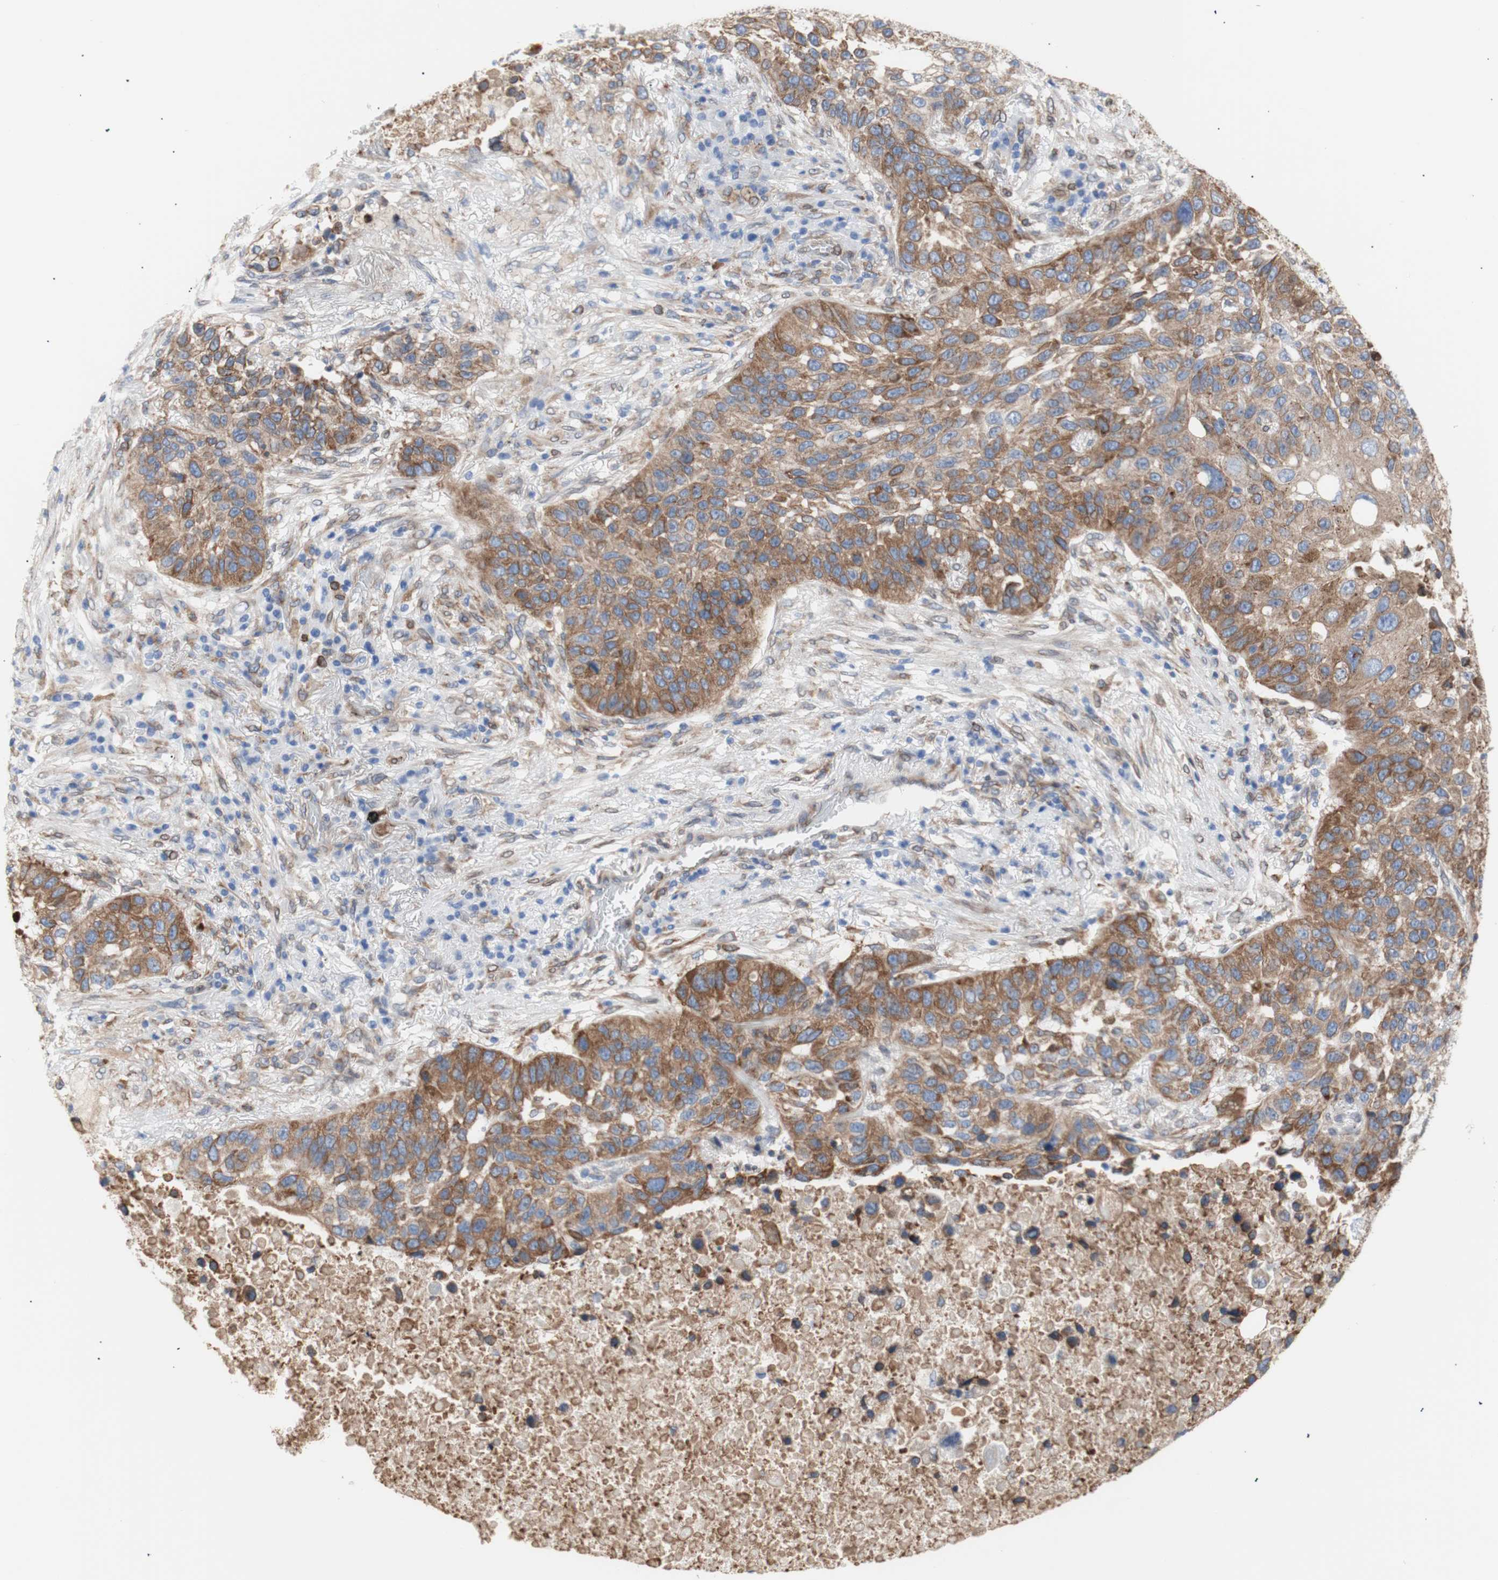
{"staining": {"intensity": "moderate", "quantity": ">75%", "location": "cytoplasmic/membranous"}, "tissue": "lung cancer", "cell_type": "Tumor cells", "image_type": "cancer", "snomed": [{"axis": "morphology", "description": "Squamous cell carcinoma, NOS"}, {"axis": "topography", "description": "Lung"}], "caption": "An image of squamous cell carcinoma (lung) stained for a protein demonstrates moderate cytoplasmic/membranous brown staining in tumor cells.", "gene": "ERLIN1", "patient": {"sex": "male", "age": 57}}